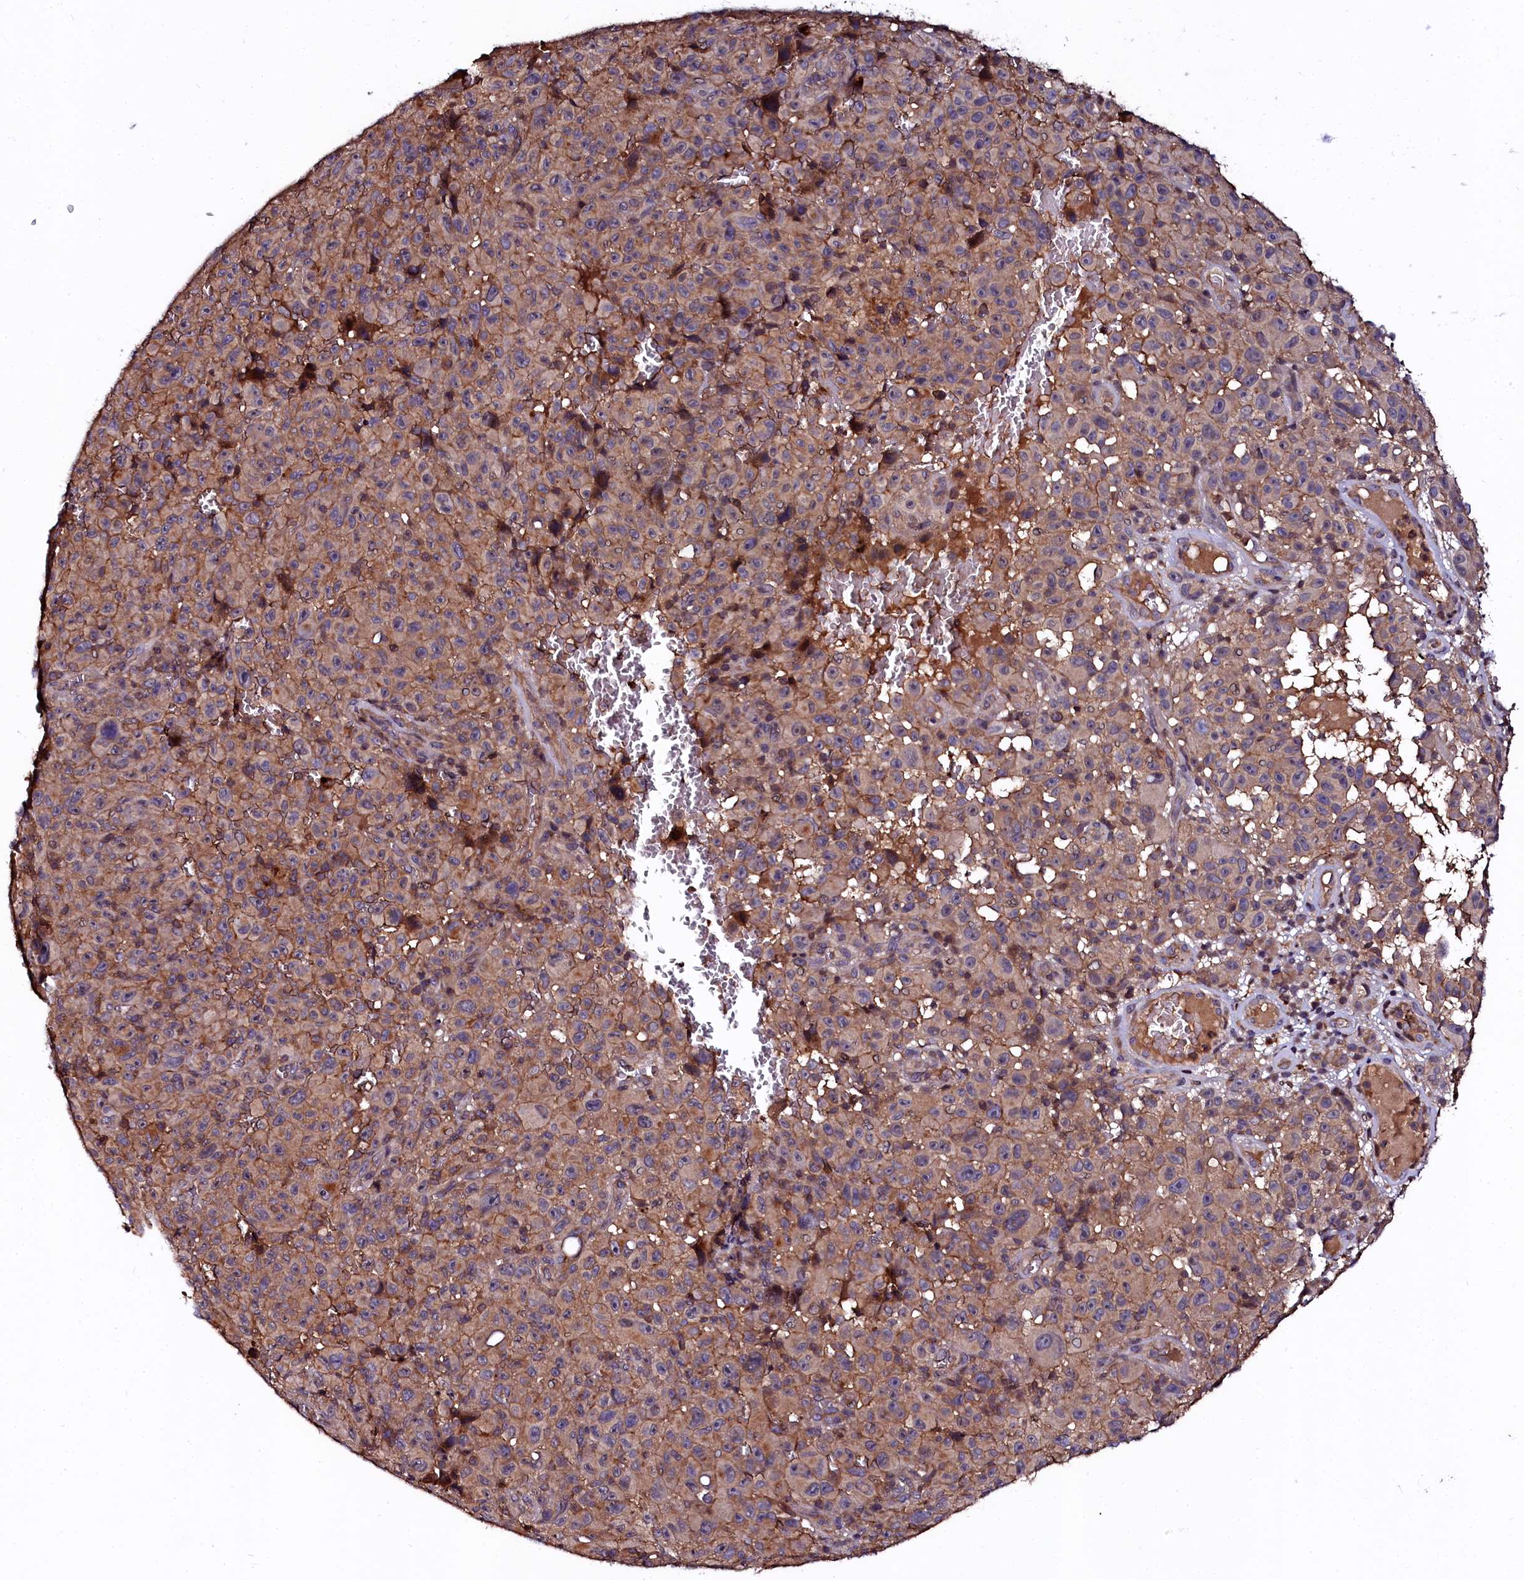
{"staining": {"intensity": "moderate", "quantity": ">75%", "location": "cytoplasmic/membranous"}, "tissue": "melanoma", "cell_type": "Tumor cells", "image_type": "cancer", "snomed": [{"axis": "morphology", "description": "Malignant melanoma, NOS"}, {"axis": "topography", "description": "Skin"}], "caption": "Malignant melanoma was stained to show a protein in brown. There is medium levels of moderate cytoplasmic/membranous positivity in approximately >75% of tumor cells.", "gene": "N4BP1", "patient": {"sex": "female", "age": 82}}